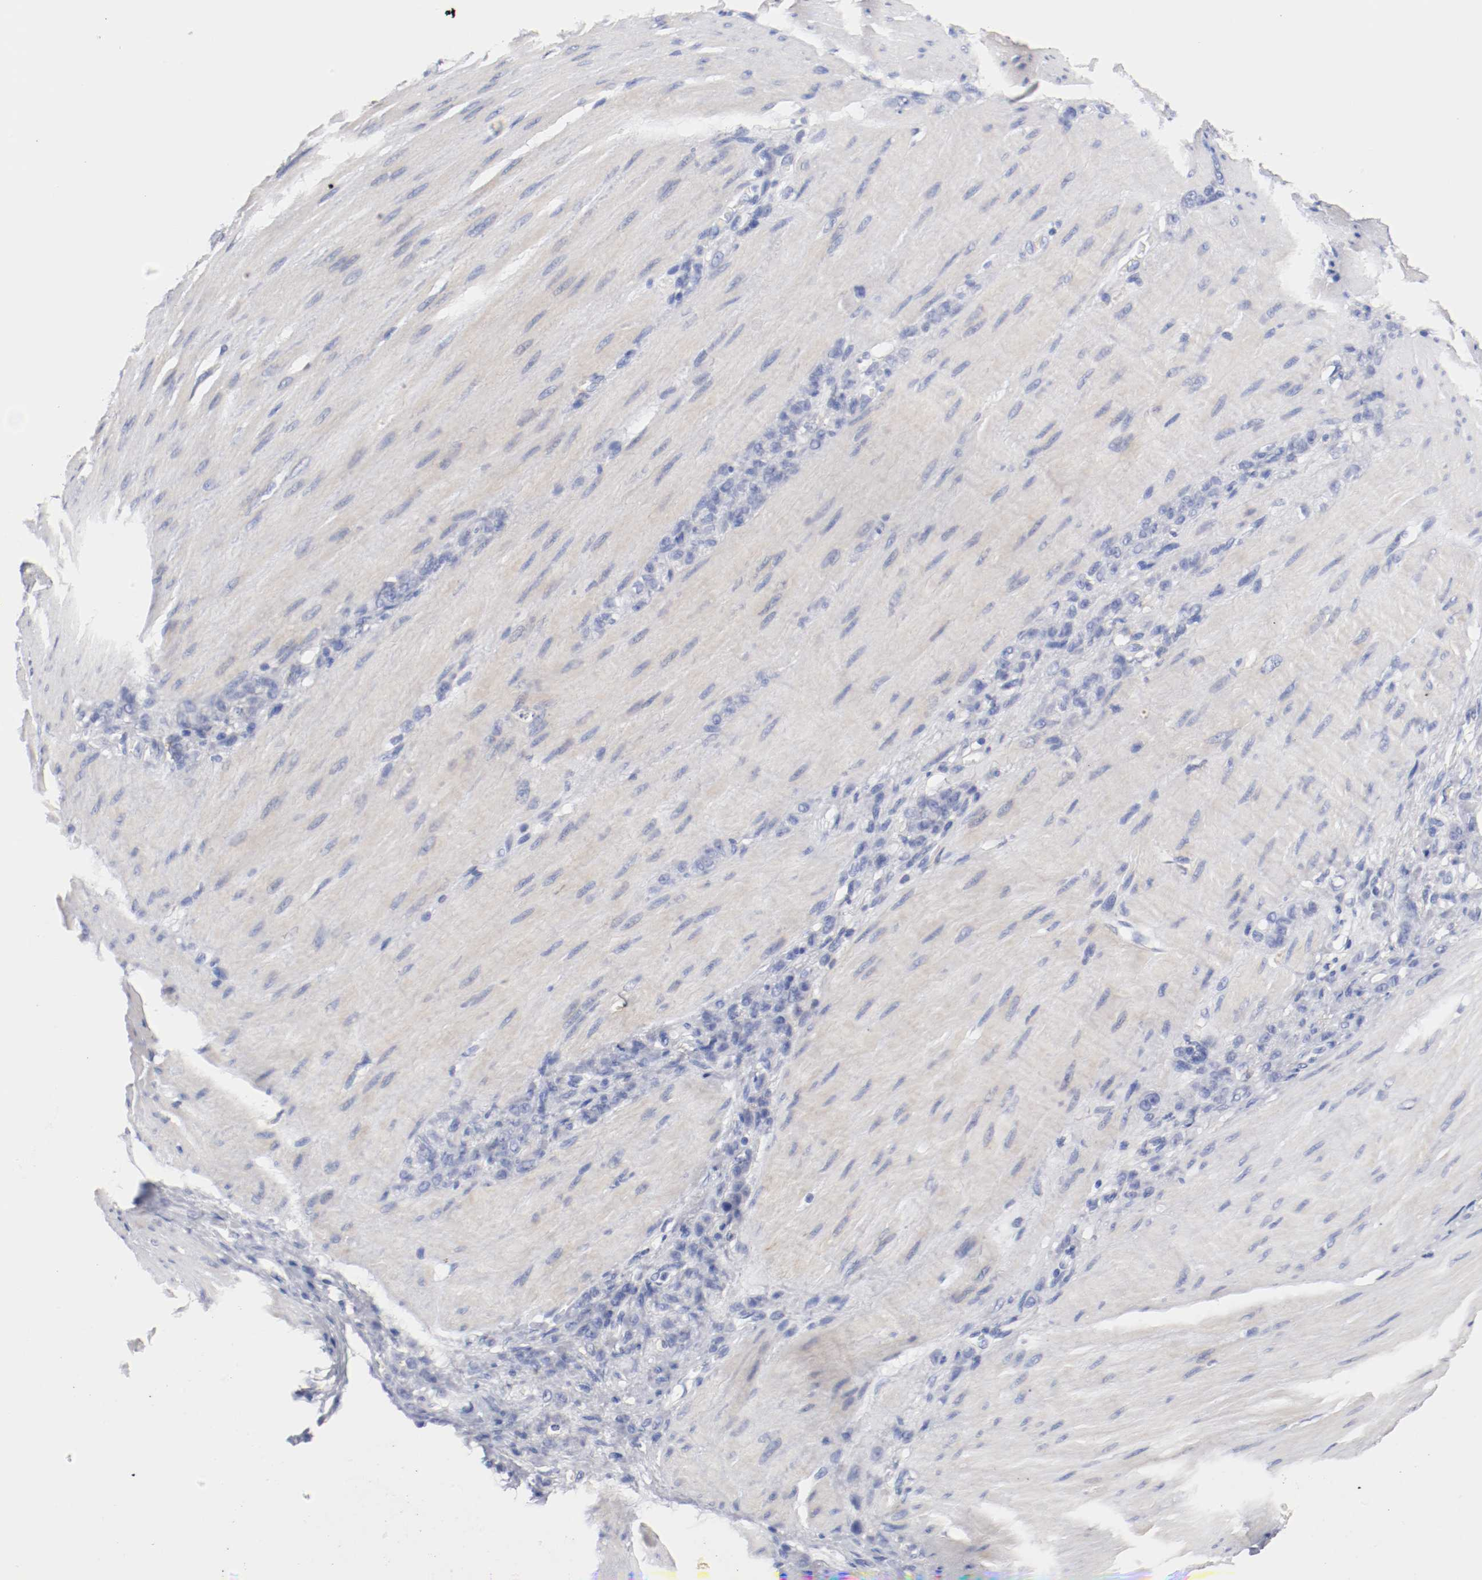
{"staining": {"intensity": "negative", "quantity": "none", "location": "none"}, "tissue": "stomach cancer", "cell_type": "Tumor cells", "image_type": "cancer", "snomed": [{"axis": "morphology", "description": "Adenocarcinoma, NOS"}, {"axis": "topography", "description": "Stomach"}], "caption": "An image of human stomach cancer is negative for staining in tumor cells.", "gene": "FGFBP1", "patient": {"sex": "male", "age": 82}}